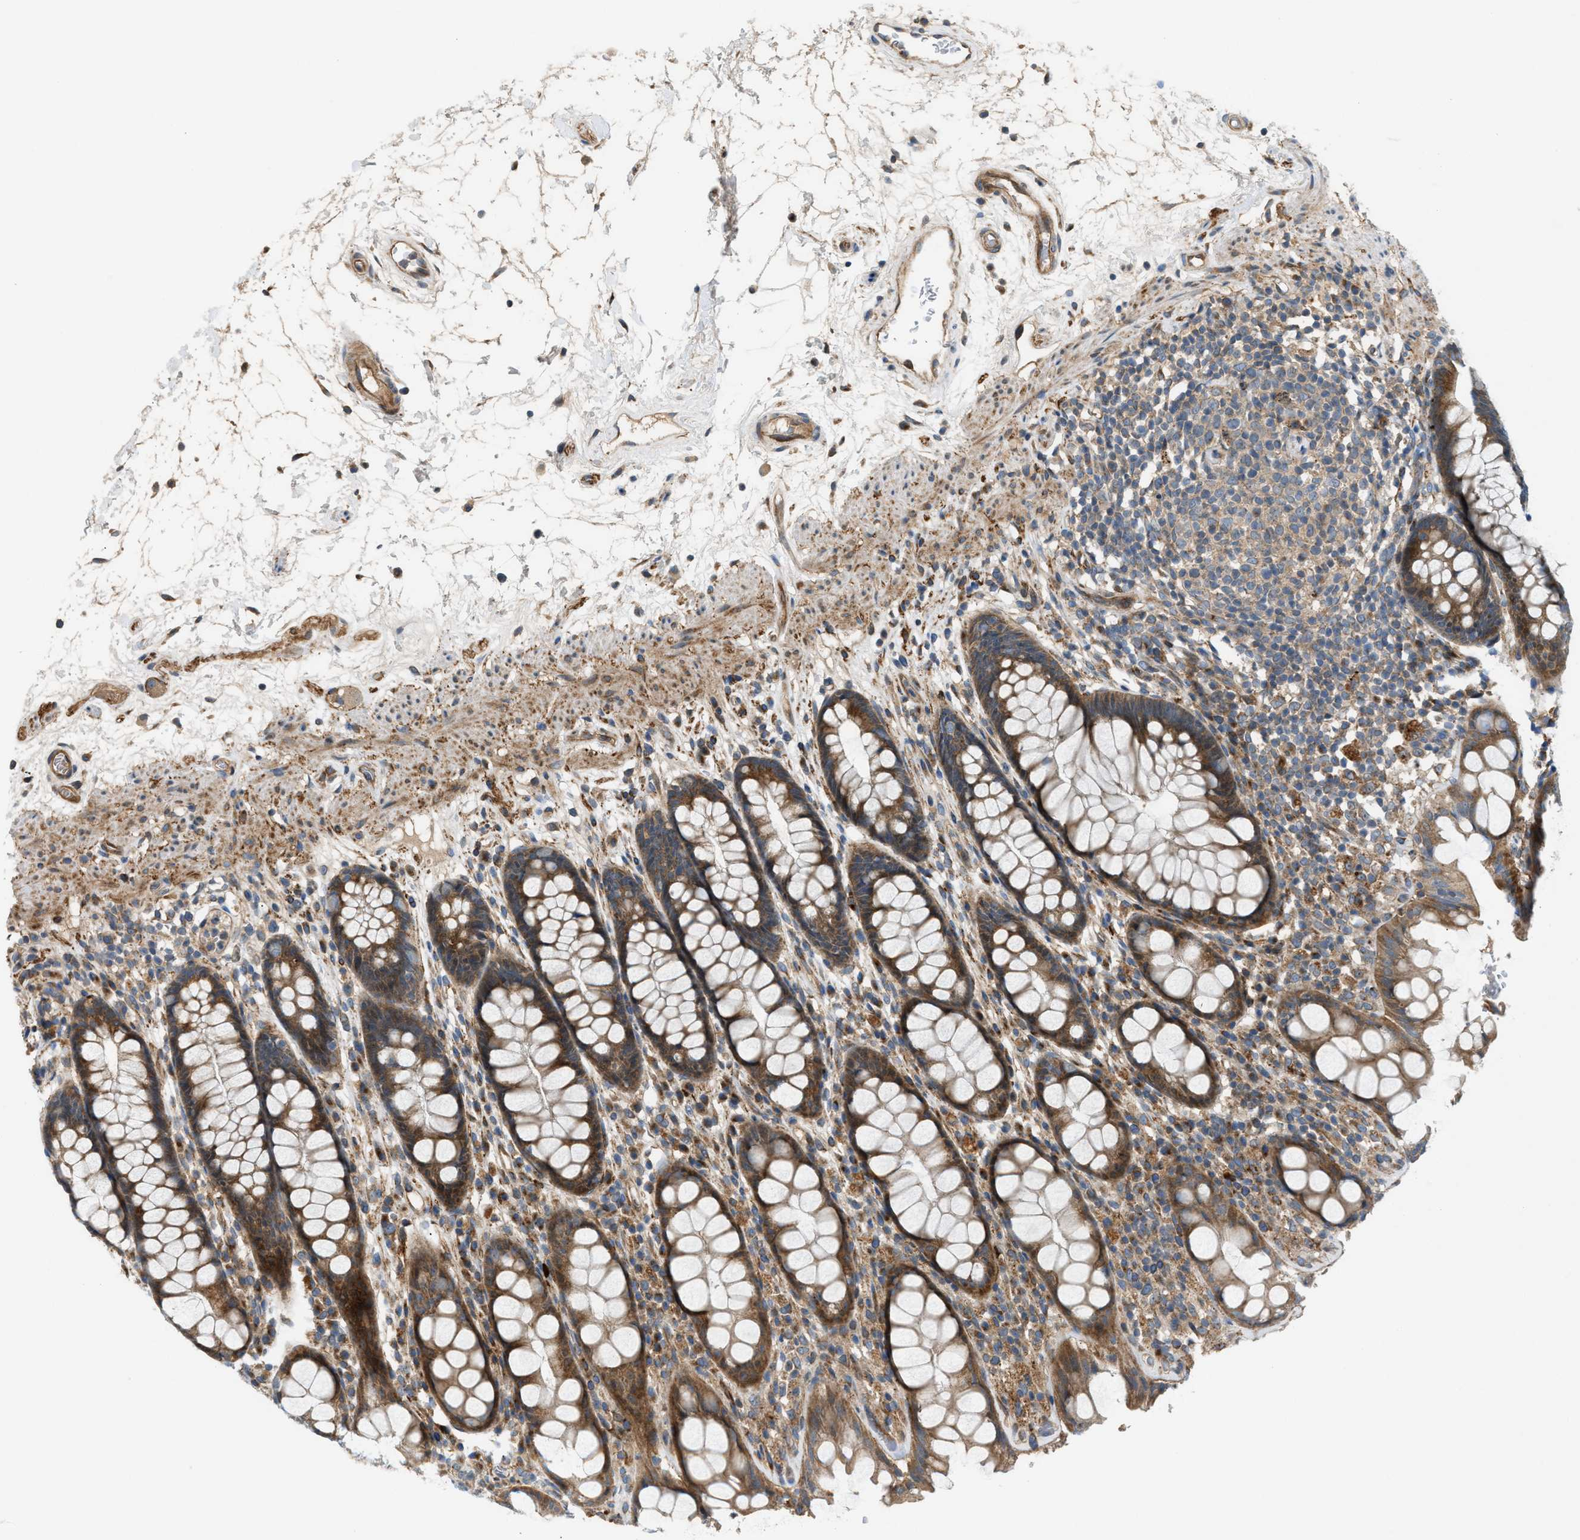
{"staining": {"intensity": "moderate", "quantity": ">75%", "location": "cytoplasmic/membranous"}, "tissue": "rectum", "cell_type": "Glandular cells", "image_type": "normal", "snomed": [{"axis": "morphology", "description": "Normal tissue, NOS"}, {"axis": "topography", "description": "Rectum"}], "caption": "Brown immunohistochemical staining in unremarkable human rectum displays moderate cytoplasmic/membranous positivity in about >75% of glandular cells. (IHC, brightfield microscopy, high magnification).", "gene": "CYB5D1", "patient": {"sex": "male", "age": 64}}